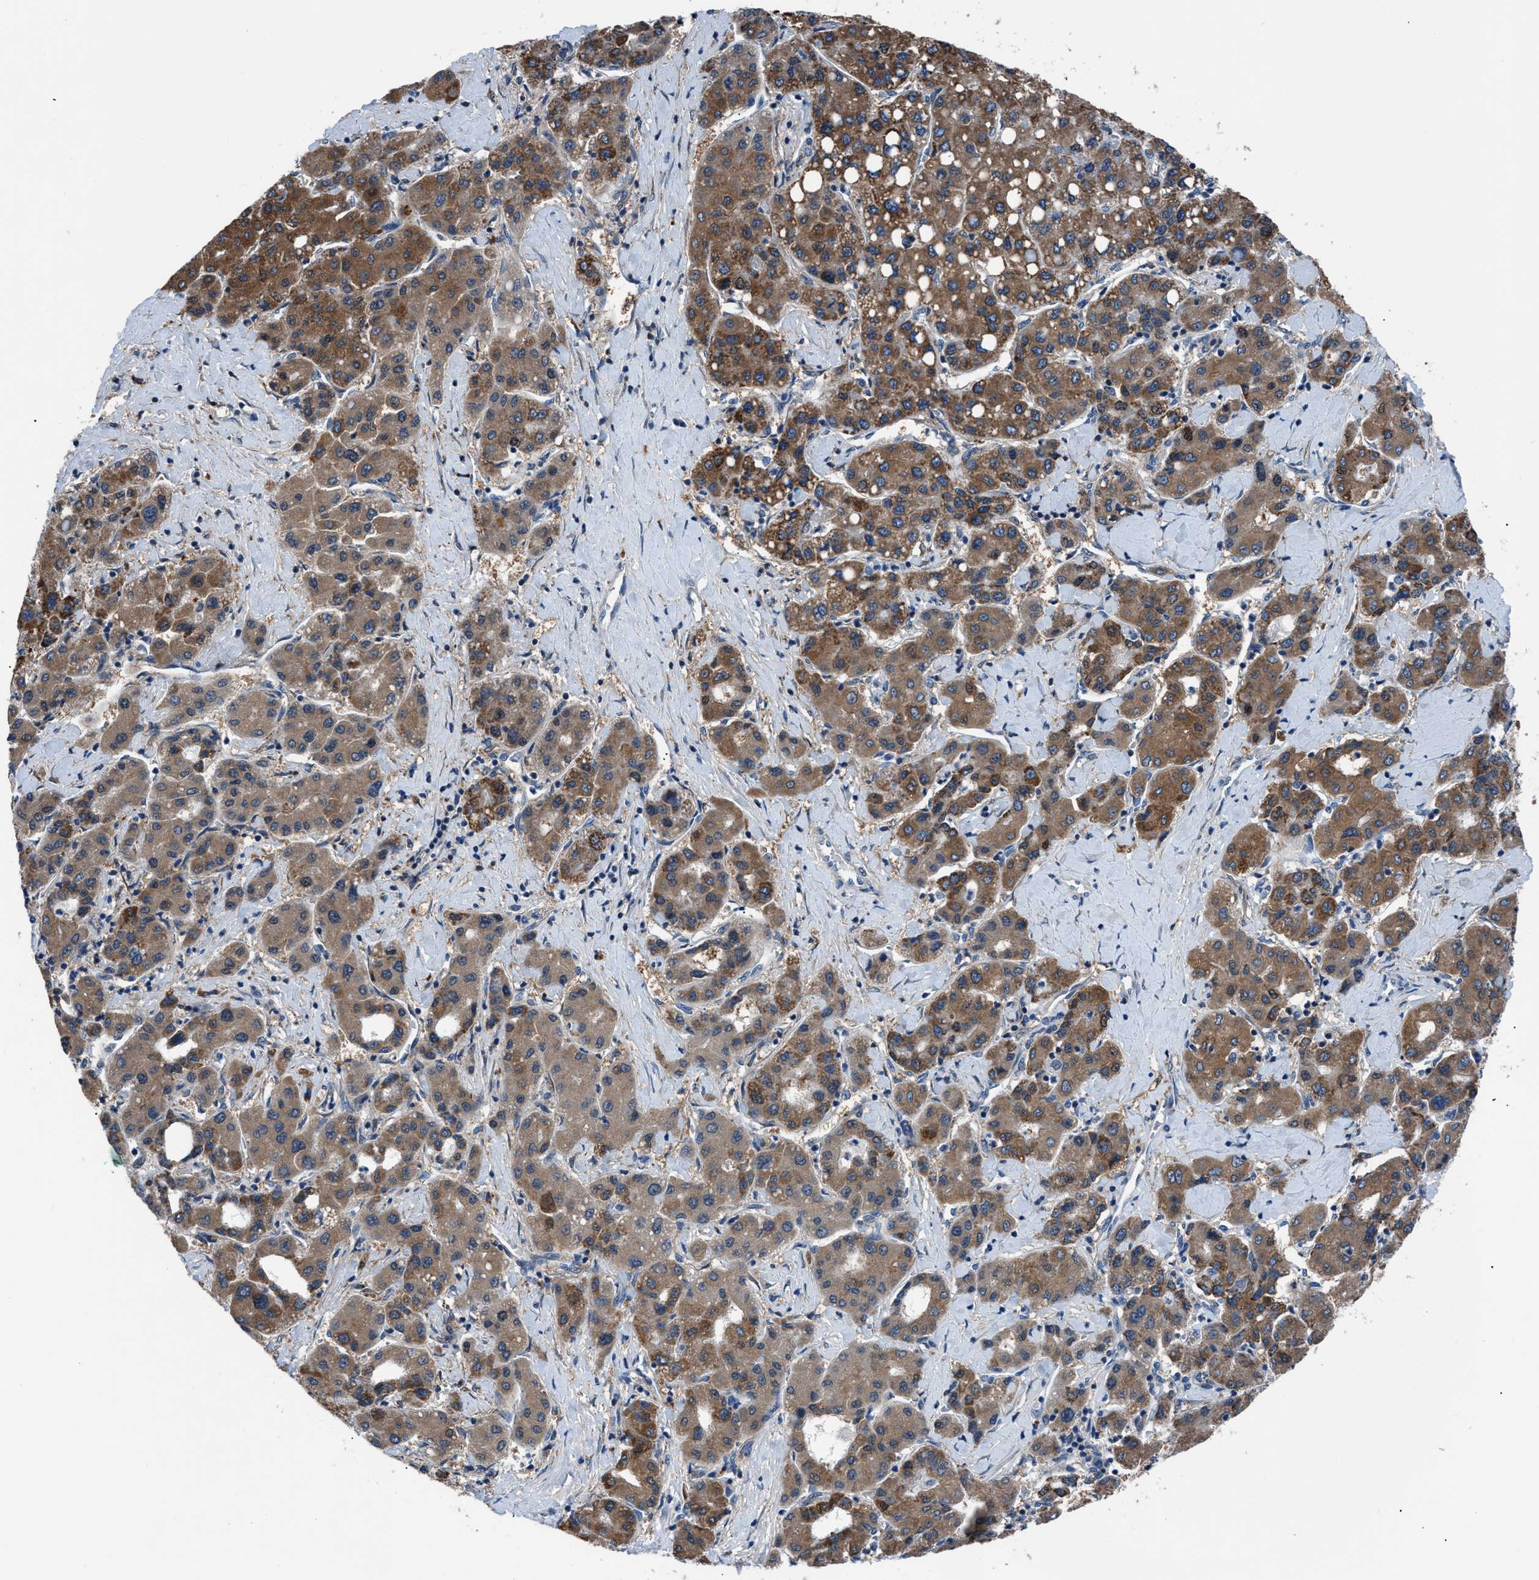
{"staining": {"intensity": "moderate", "quantity": ">75%", "location": "cytoplasmic/membranous"}, "tissue": "liver cancer", "cell_type": "Tumor cells", "image_type": "cancer", "snomed": [{"axis": "morphology", "description": "Carcinoma, Hepatocellular, NOS"}, {"axis": "topography", "description": "Liver"}], "caption": "An IHC photomicrograph of neoplastic tissue is shown. Protein staining in brown labels moderate cytoplasmic/membranous positivity in hepatocellular carcinoma (liver) within tumor cells.", "gene": "TMEM45B", "patient": {"sex": "male", "age": 65}}